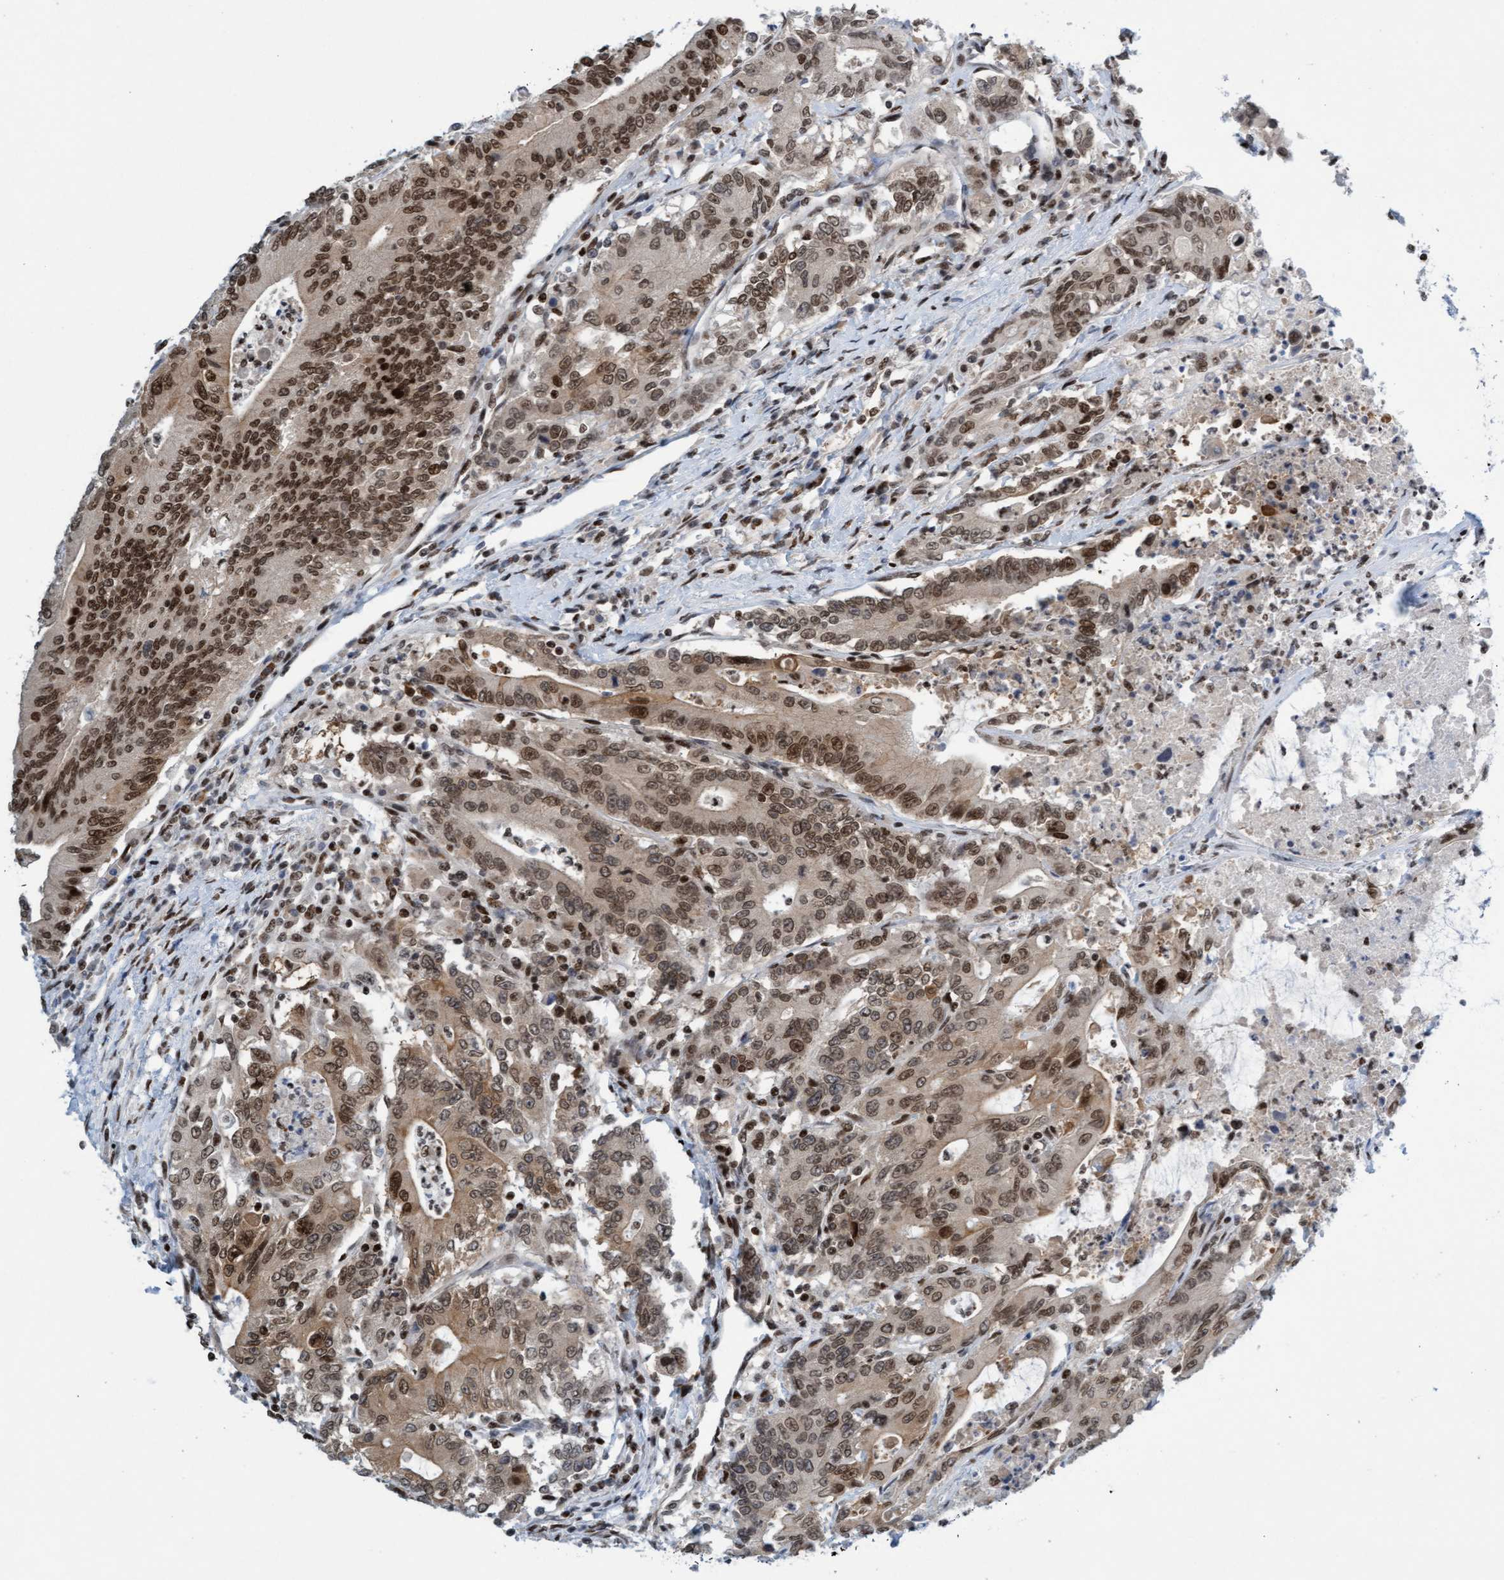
{"staining": {"intensity": "moderate", "quantity": ">75%", "location": "cytoplasmic/membranous,nuclear"}, "tissue": "colorectal cancer", "cell_type": "Tumor cells", "image_type": "cancer", "snomed": [{"axis": "morphology", "description": "Adenocarcinoma, NOS"}, {"axis": "topography", "description": "Colon"}], "caption": "High-power microscopy captured an IHC photomicrograph of colorectal cancer (adenocarcinoma), revealing moderate cytoplasmic/membranous and nuclear positivity in about >75% of tumor cells.", "gene": "GLRX2", "patient": {"sex": "female", "age": 77}}